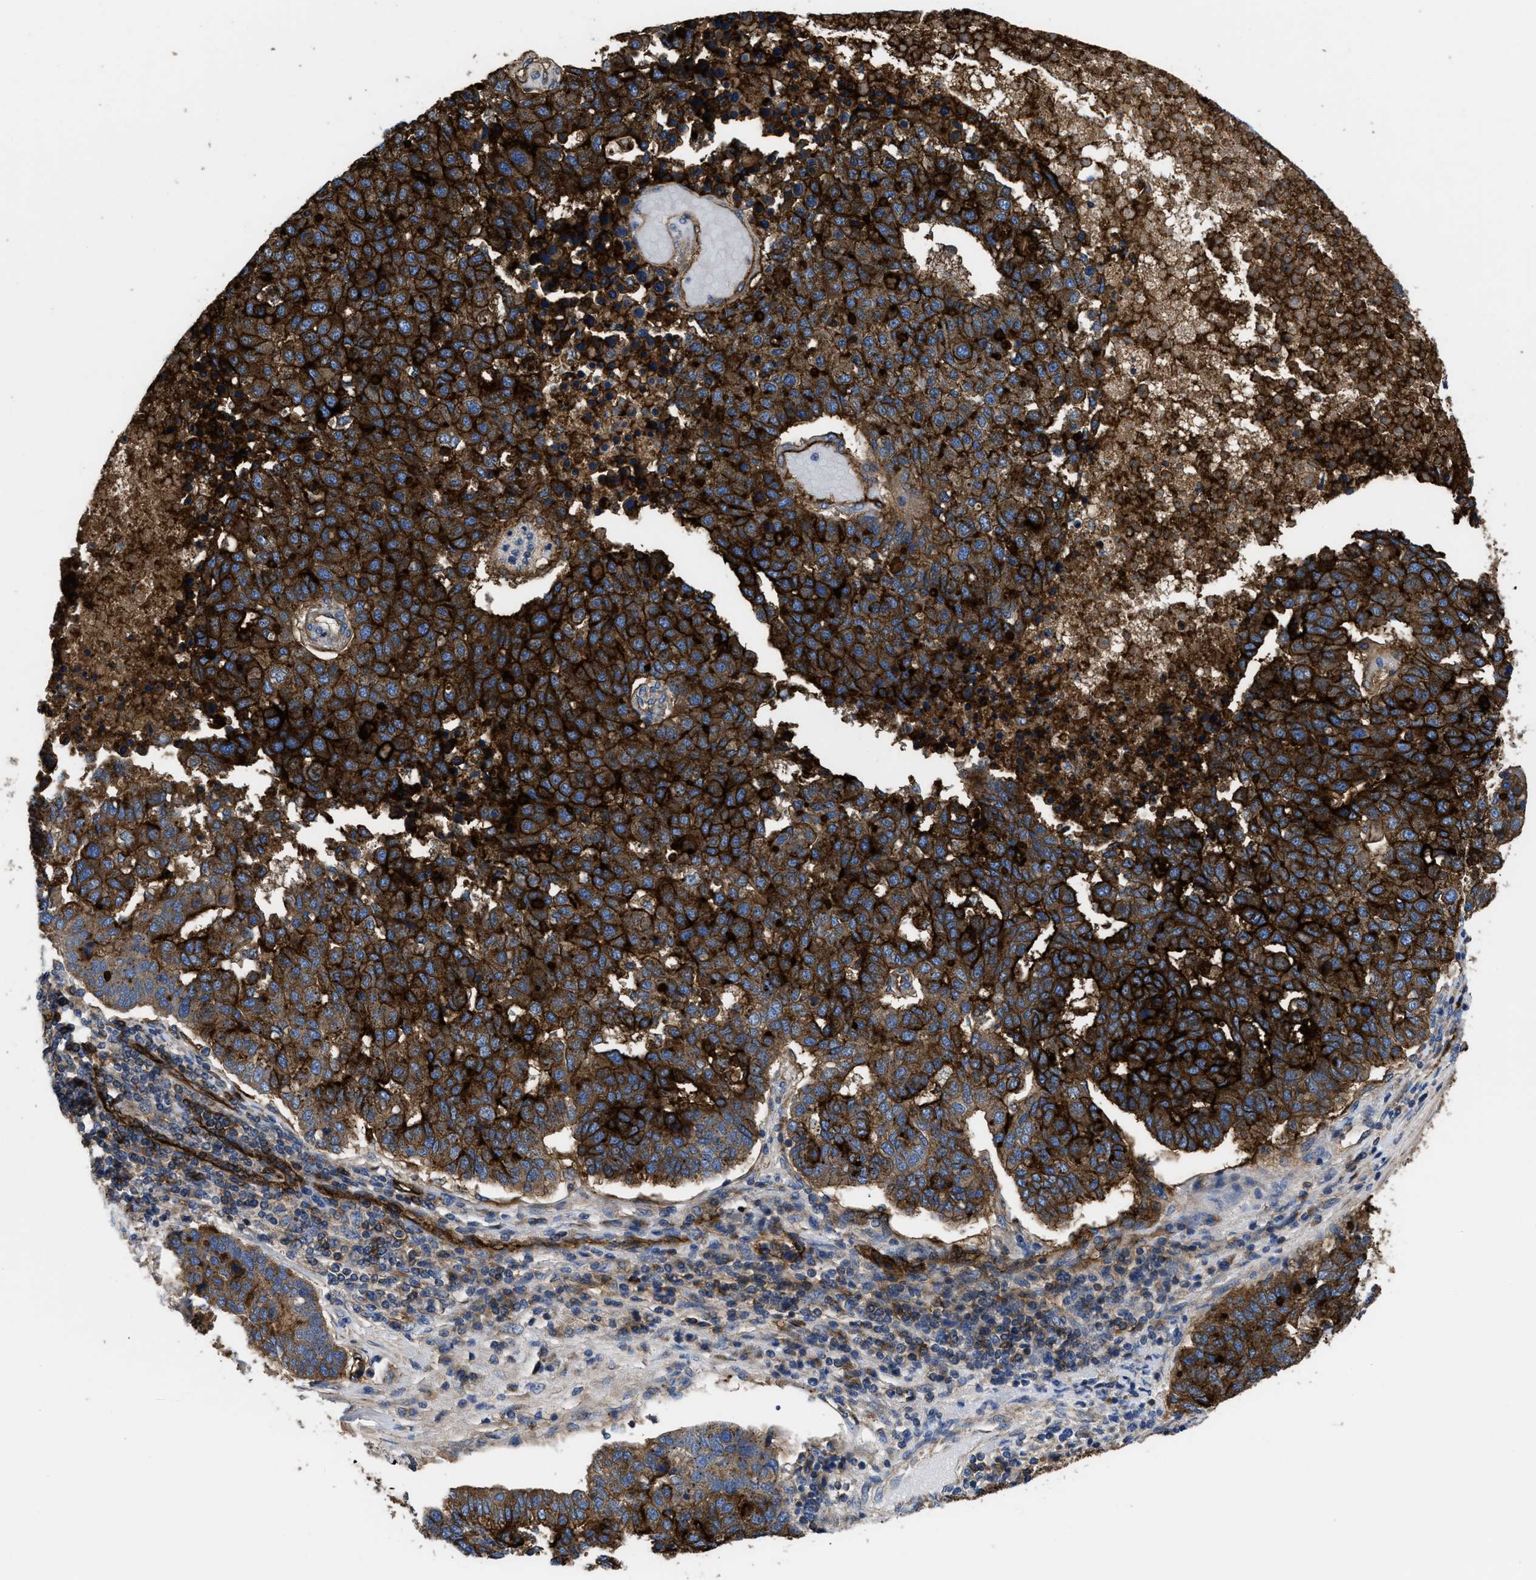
{"staining": {"intensity": "strong", "quantity": ">75%", "location": "cytoplasmic/membranous"}, "tissue": "pancreatic cancer", "cell_type": "Tumor cells", "image_type": "cancer", "snomed": [{"axis": "morphology", "description": "Adenocarcinoma, NOS"}, {"axis": "topography", "description": "Pancreas"}], "caption": "Immunohistochemistry (IHC) staining of pancreatic cancer, which reveals high levels of strong cytoplasmic/membranous expression in approximately >75% of tumor cells indicating strong cytoplasmic/membranous protein positivity. The staining was performed using DAB (3,3'-diaminobenzidine) (brown) for protein detection and nuclei were counterstained in hematoxylin (blue).", "gene": "NT5E", "patient": {"sex": "female", "age": 61}}